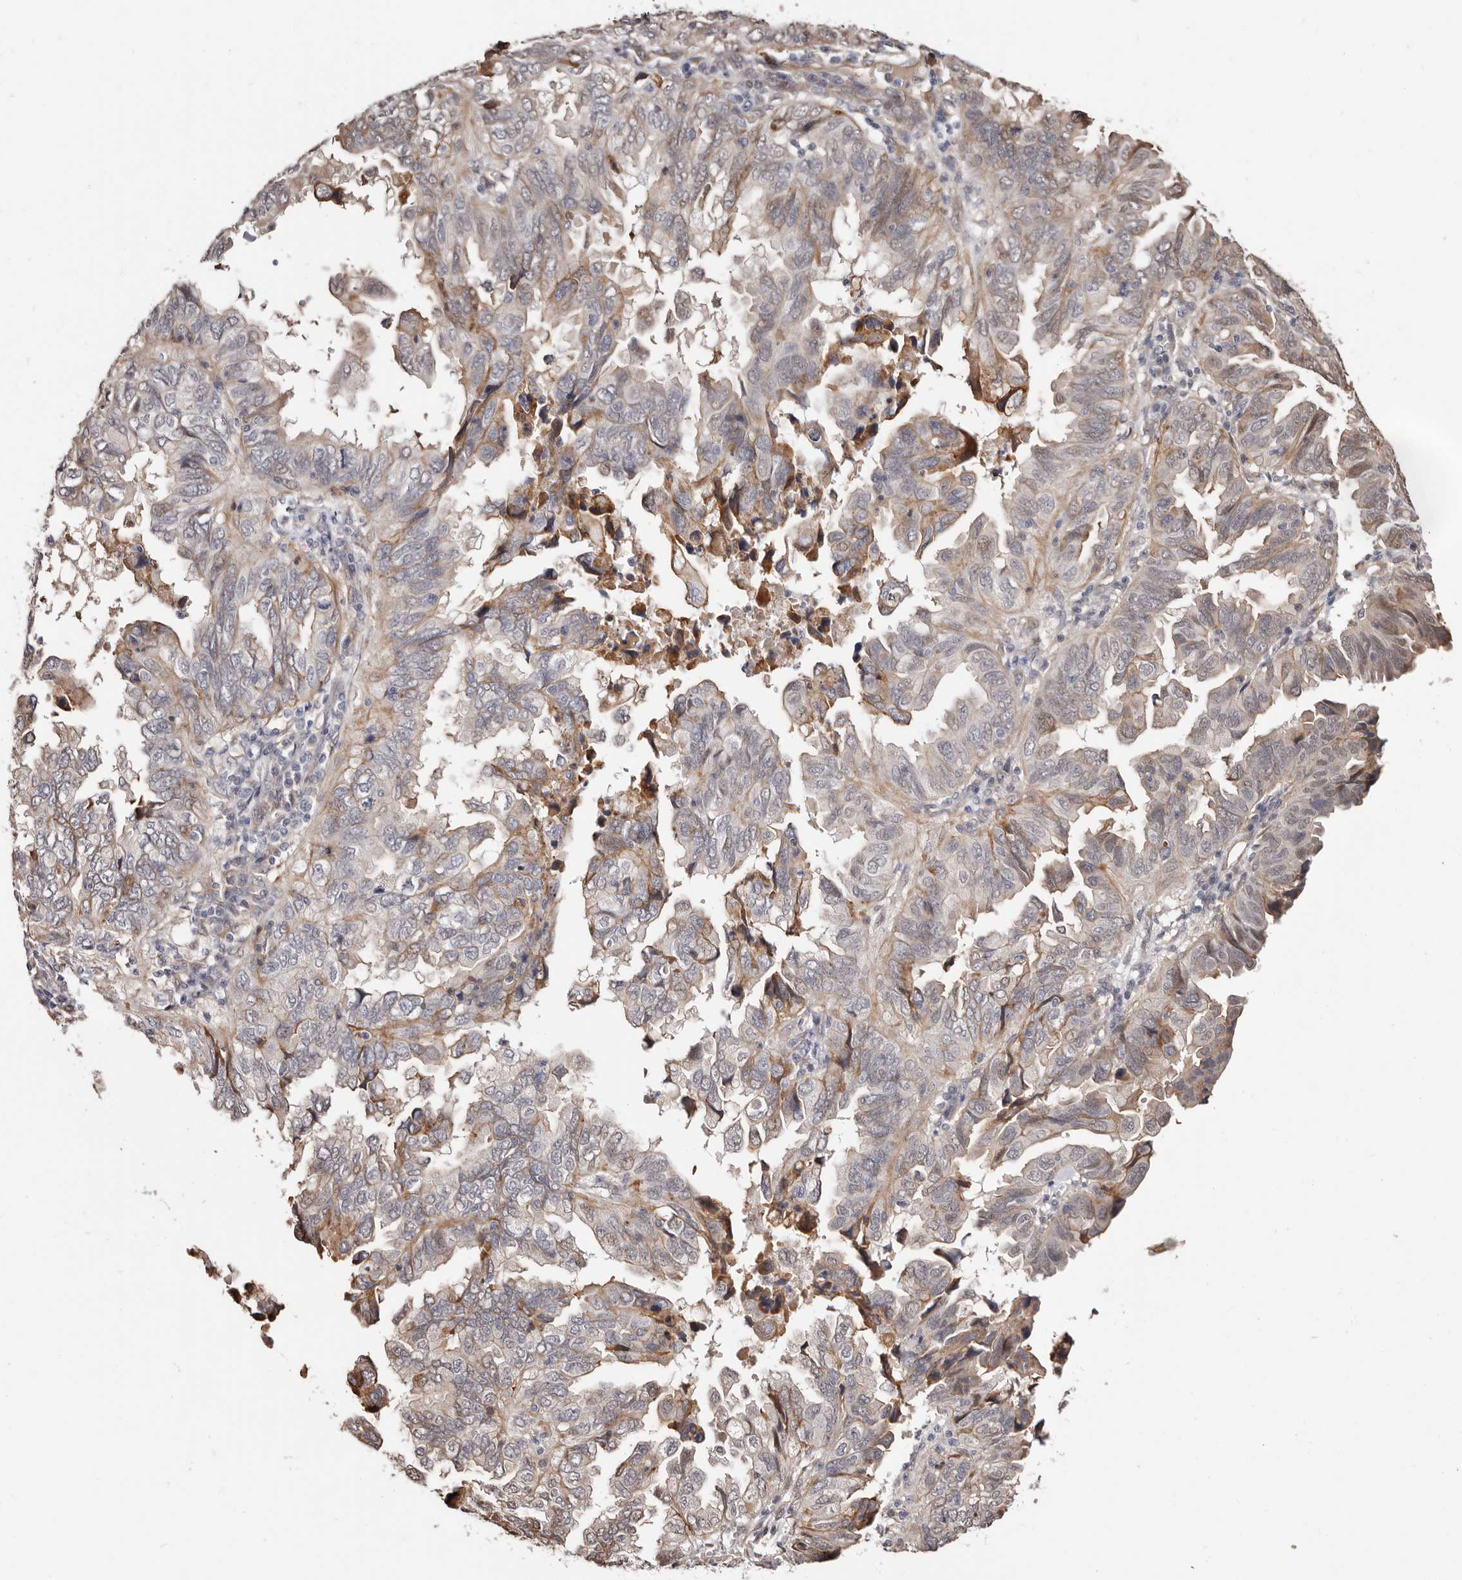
{"staining": {"intensity": "weak", "quantity": "<25%", "location": "cytoplasmic/membranous"}, "tissue": "endometrial cancer", "cell_type": "Tumor cells", "image_type": "cancer", "snomed": [{"axis": "morphology", "description": "Adenocarcinoma, NOS"}, {"axis": "topography", "description": "Uterus"}], "caption": "IHC micrograph of neoplastic tissue: endometrial cancer (adenocarcinoma) stained with DAB exhibits no significant protein staining in tumor cells. (DAB (3,3'-diaminobenzidine) immunohistochemistry with hematoxylin counter stain).", "gene": "TRIP13", "patient": {"sex": "female", "age": 77}}